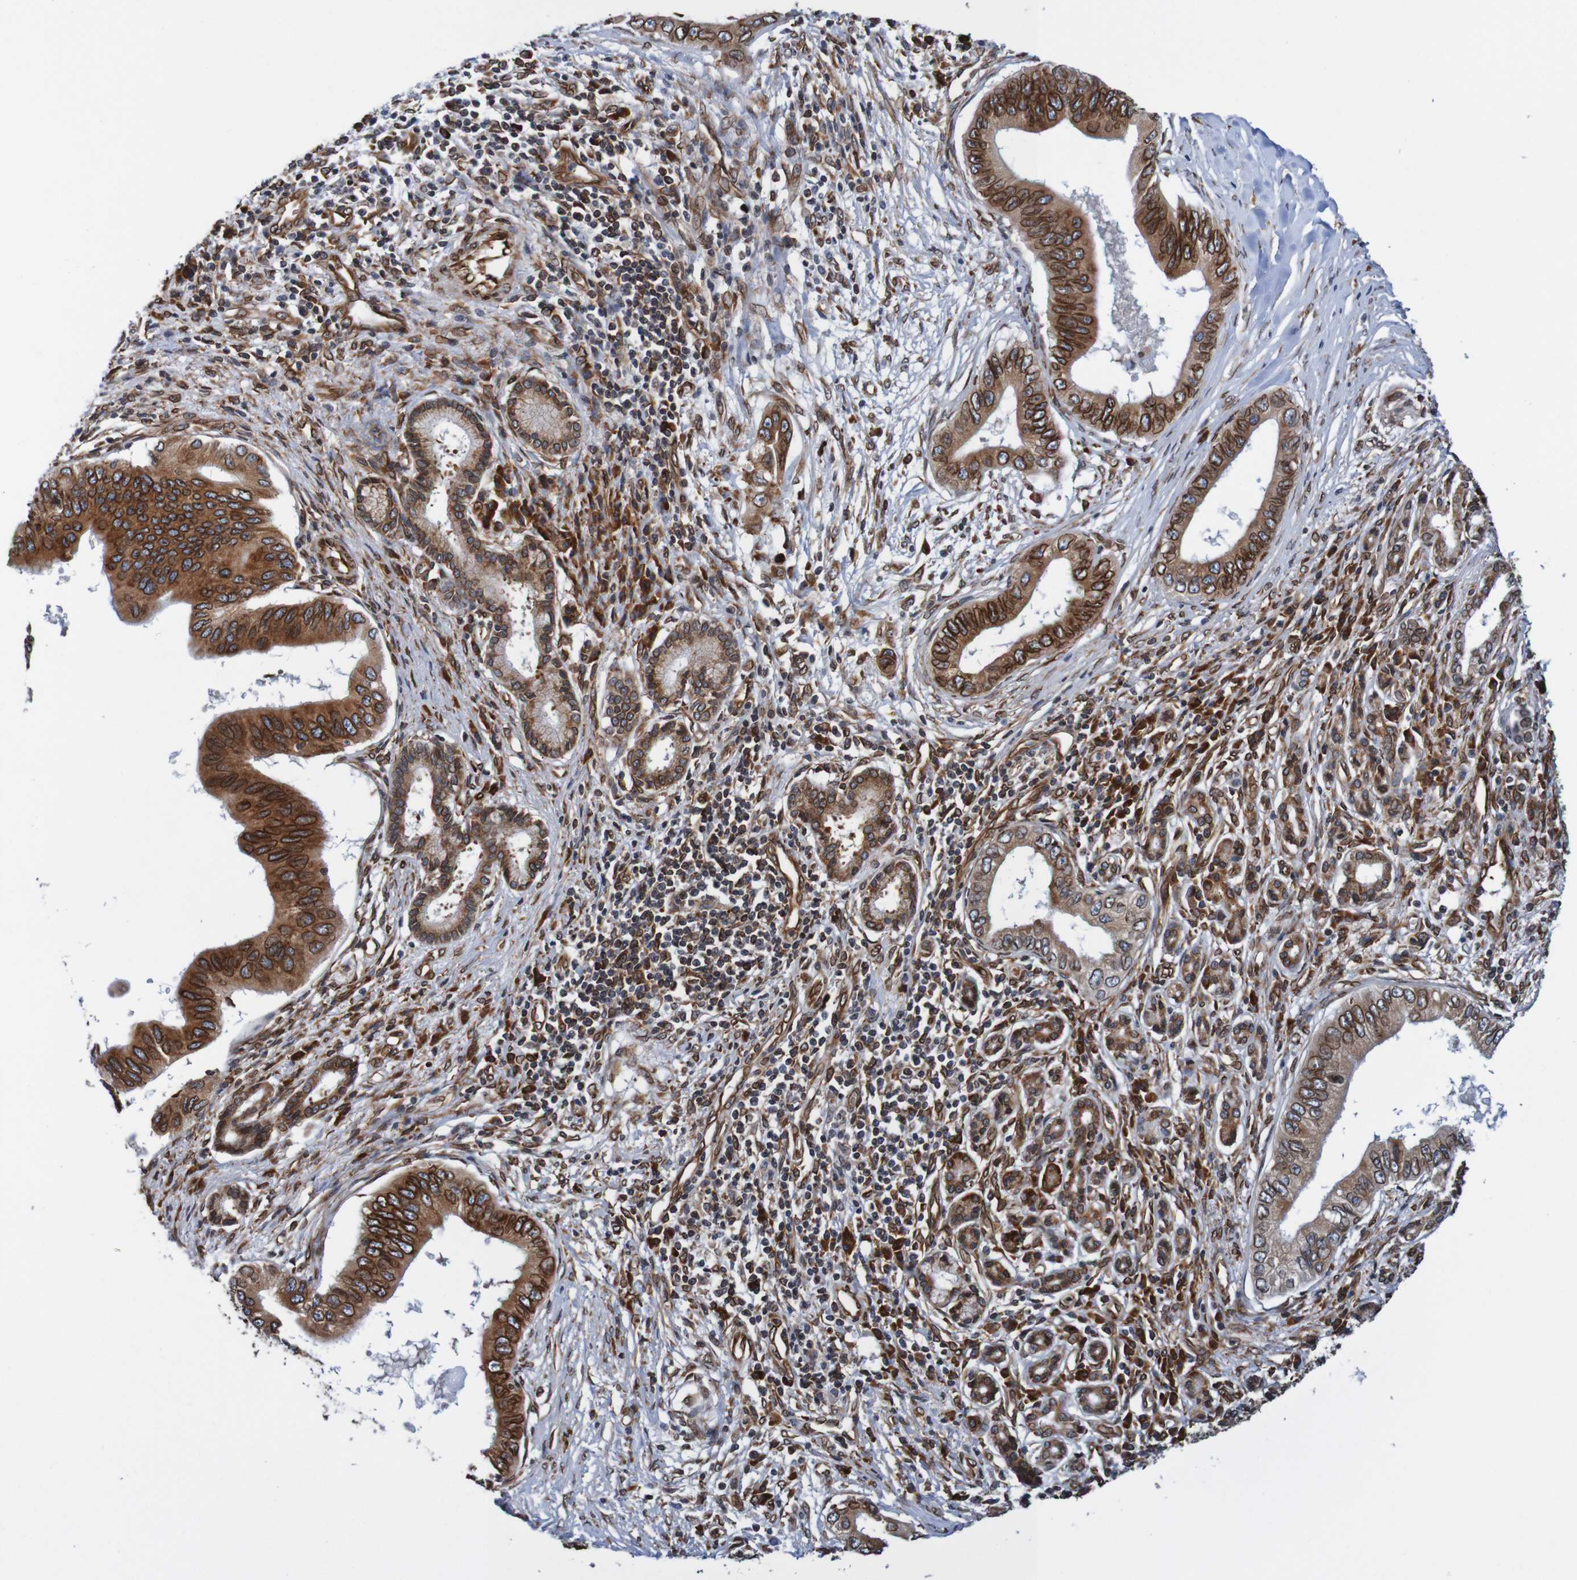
{"staining": {"intensity": "strong", "quantity": ">75%", "location": "cytoplasmic/membranous,nuclear"}, "tissue": "pancreatic cancer", "cell_type": "Tumor cells", "image_type": "cancer", "snomed": [{"axis": "morphology", "description": "Adenocarcinoma, NOS"}, {"axis": "topography", "description": "Pancreas"}], "caption": "Tumor cells reveal strong cytoplasmic/membranous and nuclear positivity in approximately >75% of cells in pancreatic cancer.", "gene": "TMEM109", "patient": {"sex": "male", "age": 77}}